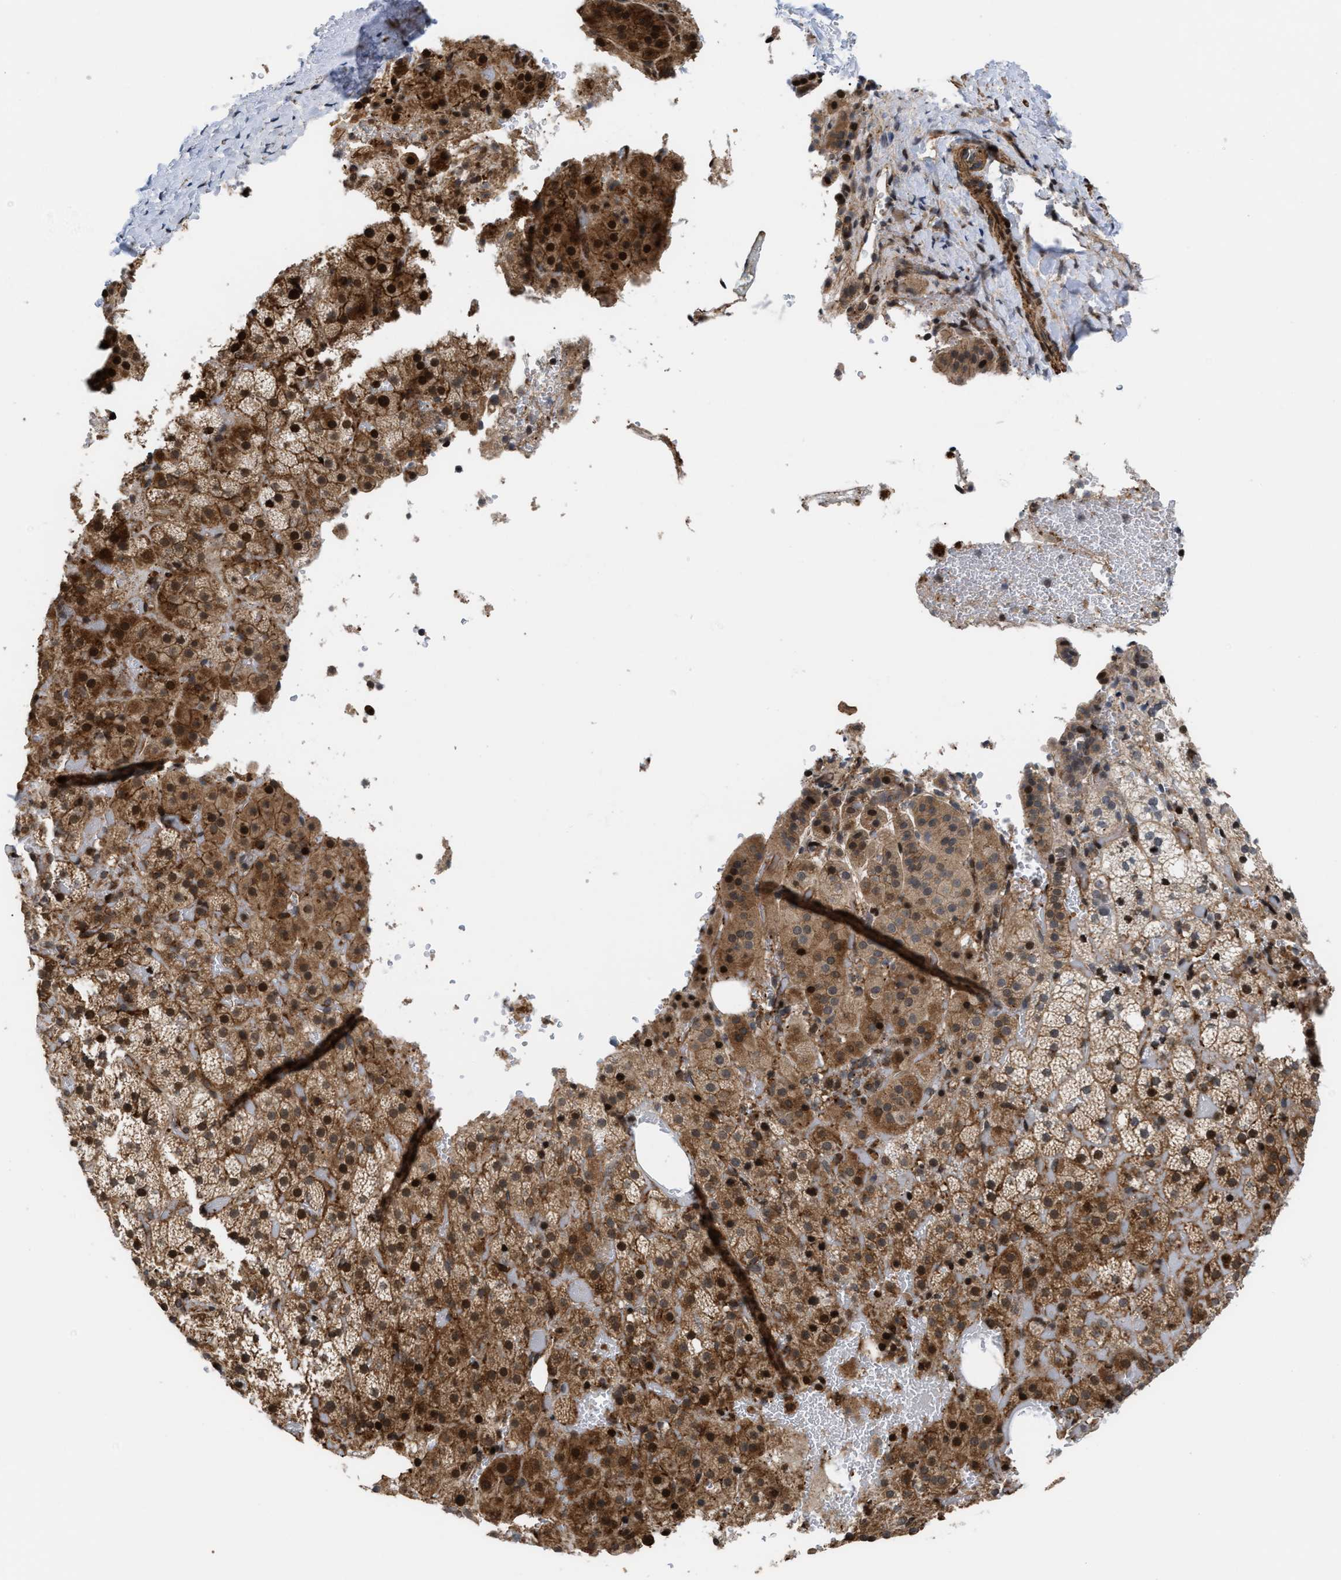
{"staining": {"intensity": "moderate", "quantity": ">75%", "location": "cytoplasmic/membranous,nuclear"}, "tissue": "adrenal gland", "cell_type": "Glandular cells", "image_type": "normal", "snomed": [{"axis": "morphology", "description": "Normal tissue, NOS"}, {"axis": "topography", "description": "Adrenal gland"}], "caption": "A brown stain labels moderate cytoplasmic/membranous,nuclear positivity of a protein in glandular cells of unremarkable adrenal gland. Nuclei are stained in blue.", "gene": "STAU2", "patient": {"sex": "female", "age": 59}}